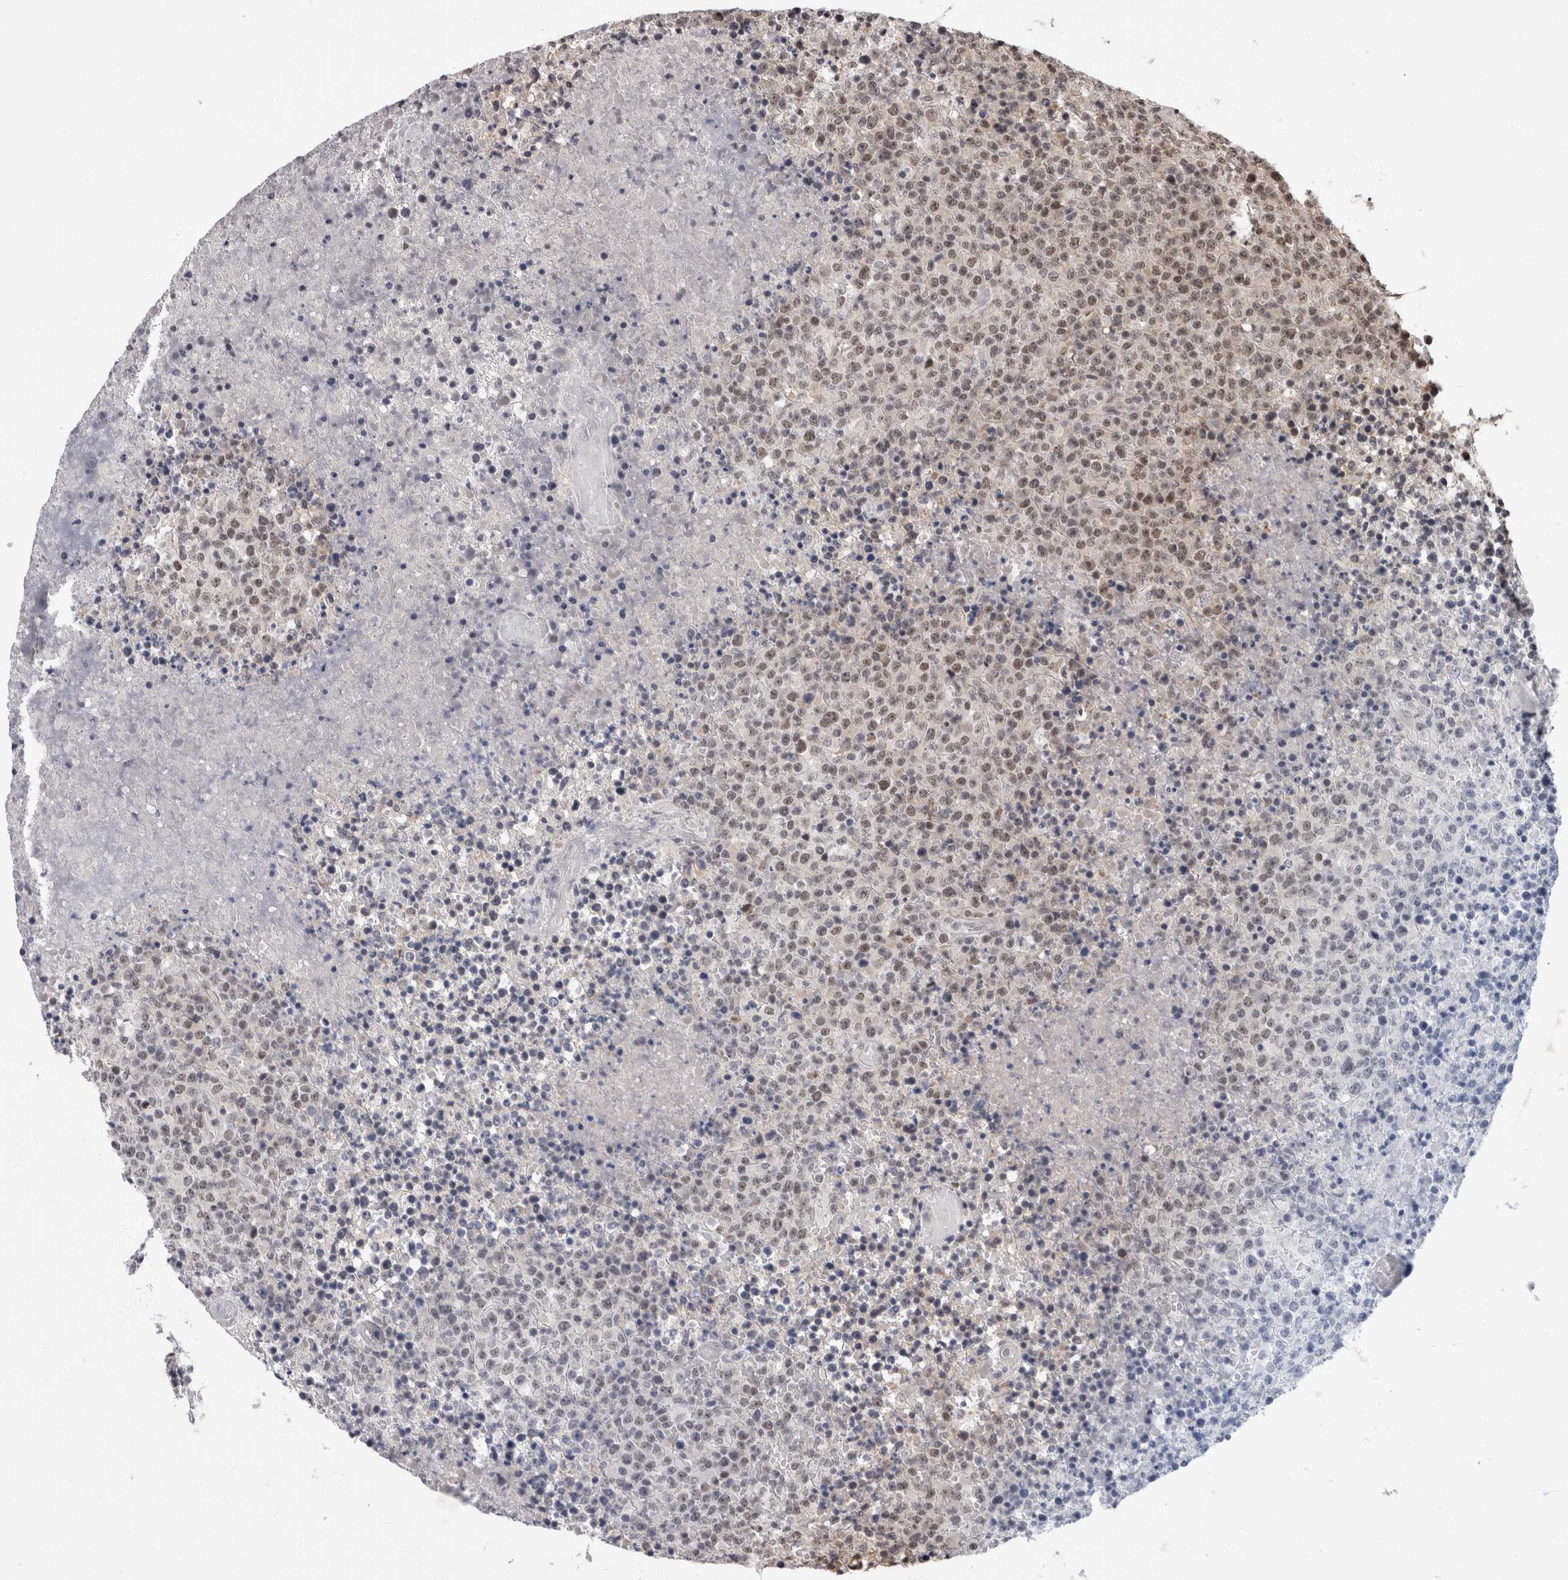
{"staining": {"intensity": "weak", "quantity": "<25%", "location": "nuclear"}, "tissue": "lymphoma", "cell_type": "Tumor cells", "image_type": "cancer", "snomed": [{"axis": "morphology", "description": "Malignant lymphoma, non-Hodgkin's type, High grade"}, {"axis": "topography", "description": "Lymph node"}], "caption": "Tumor cells show no significant protein positivity in high-grade malignant lymphoma, non-Hodgkin's type.", "gene": "ZBTB11", "patient": {"sex": "male", "age": 13}}